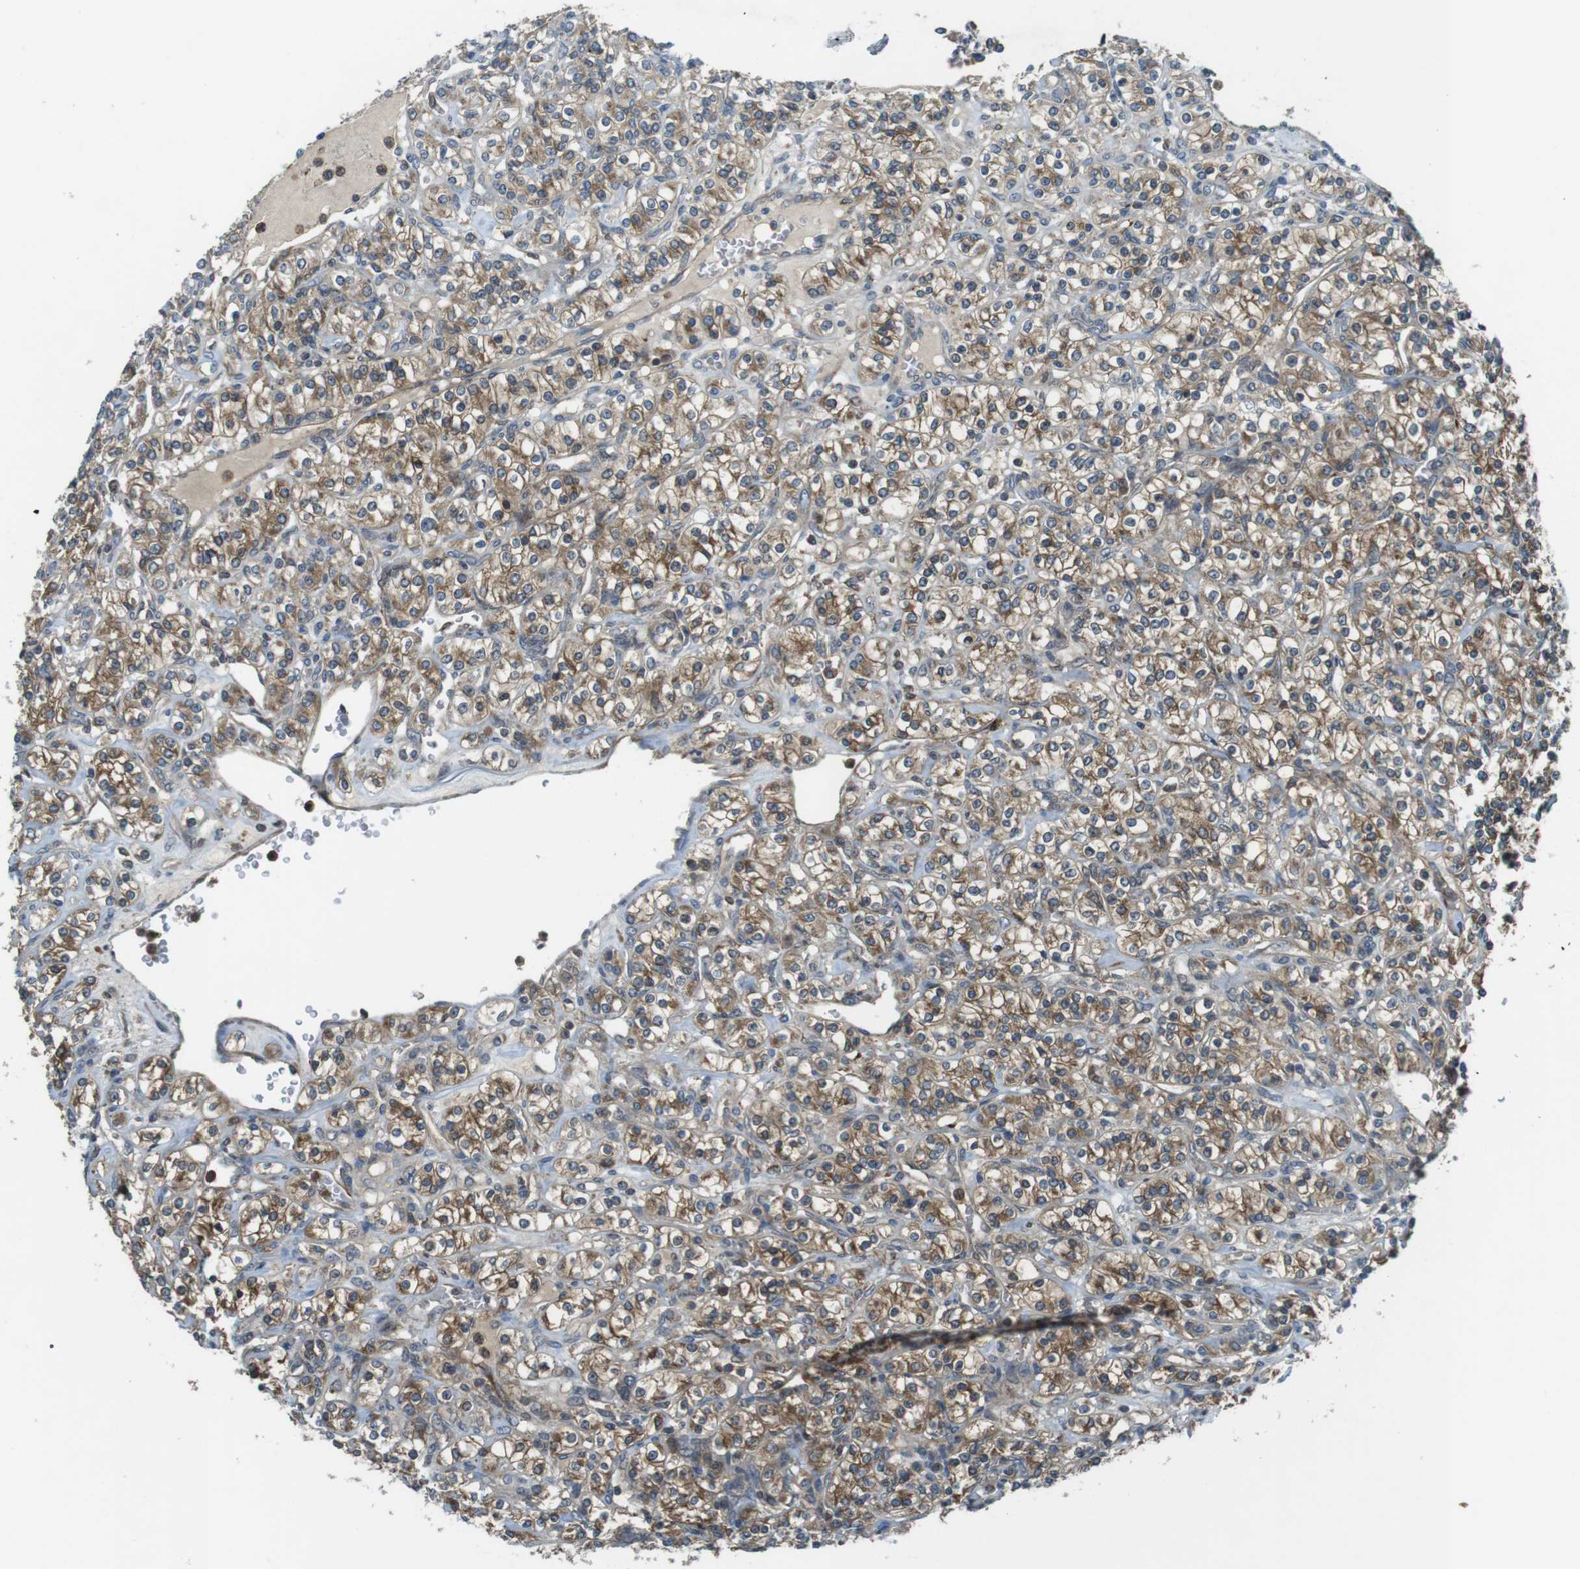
{"staining": {"intensity": "moderate", "quantity": ">75%", "location": "cytoplasmic/membranous"}, "tissue": "renal cancer", "cell_type": "Tumor cells", "image_type": "cancer", "snomed": [{"axis": "morphology", "description": "Adenocarcinoma, NOS"}, {"axis": "topography", "description": "Kidney"}], "caption": "Immunohistochemical staining of human renal cancer demonstrates moderate cytoplasmic/membranous protein expression in approximately >75% of tumor cells.", "gene": "LRRC3B", "patient": {"sex": "male", "age": 77}}